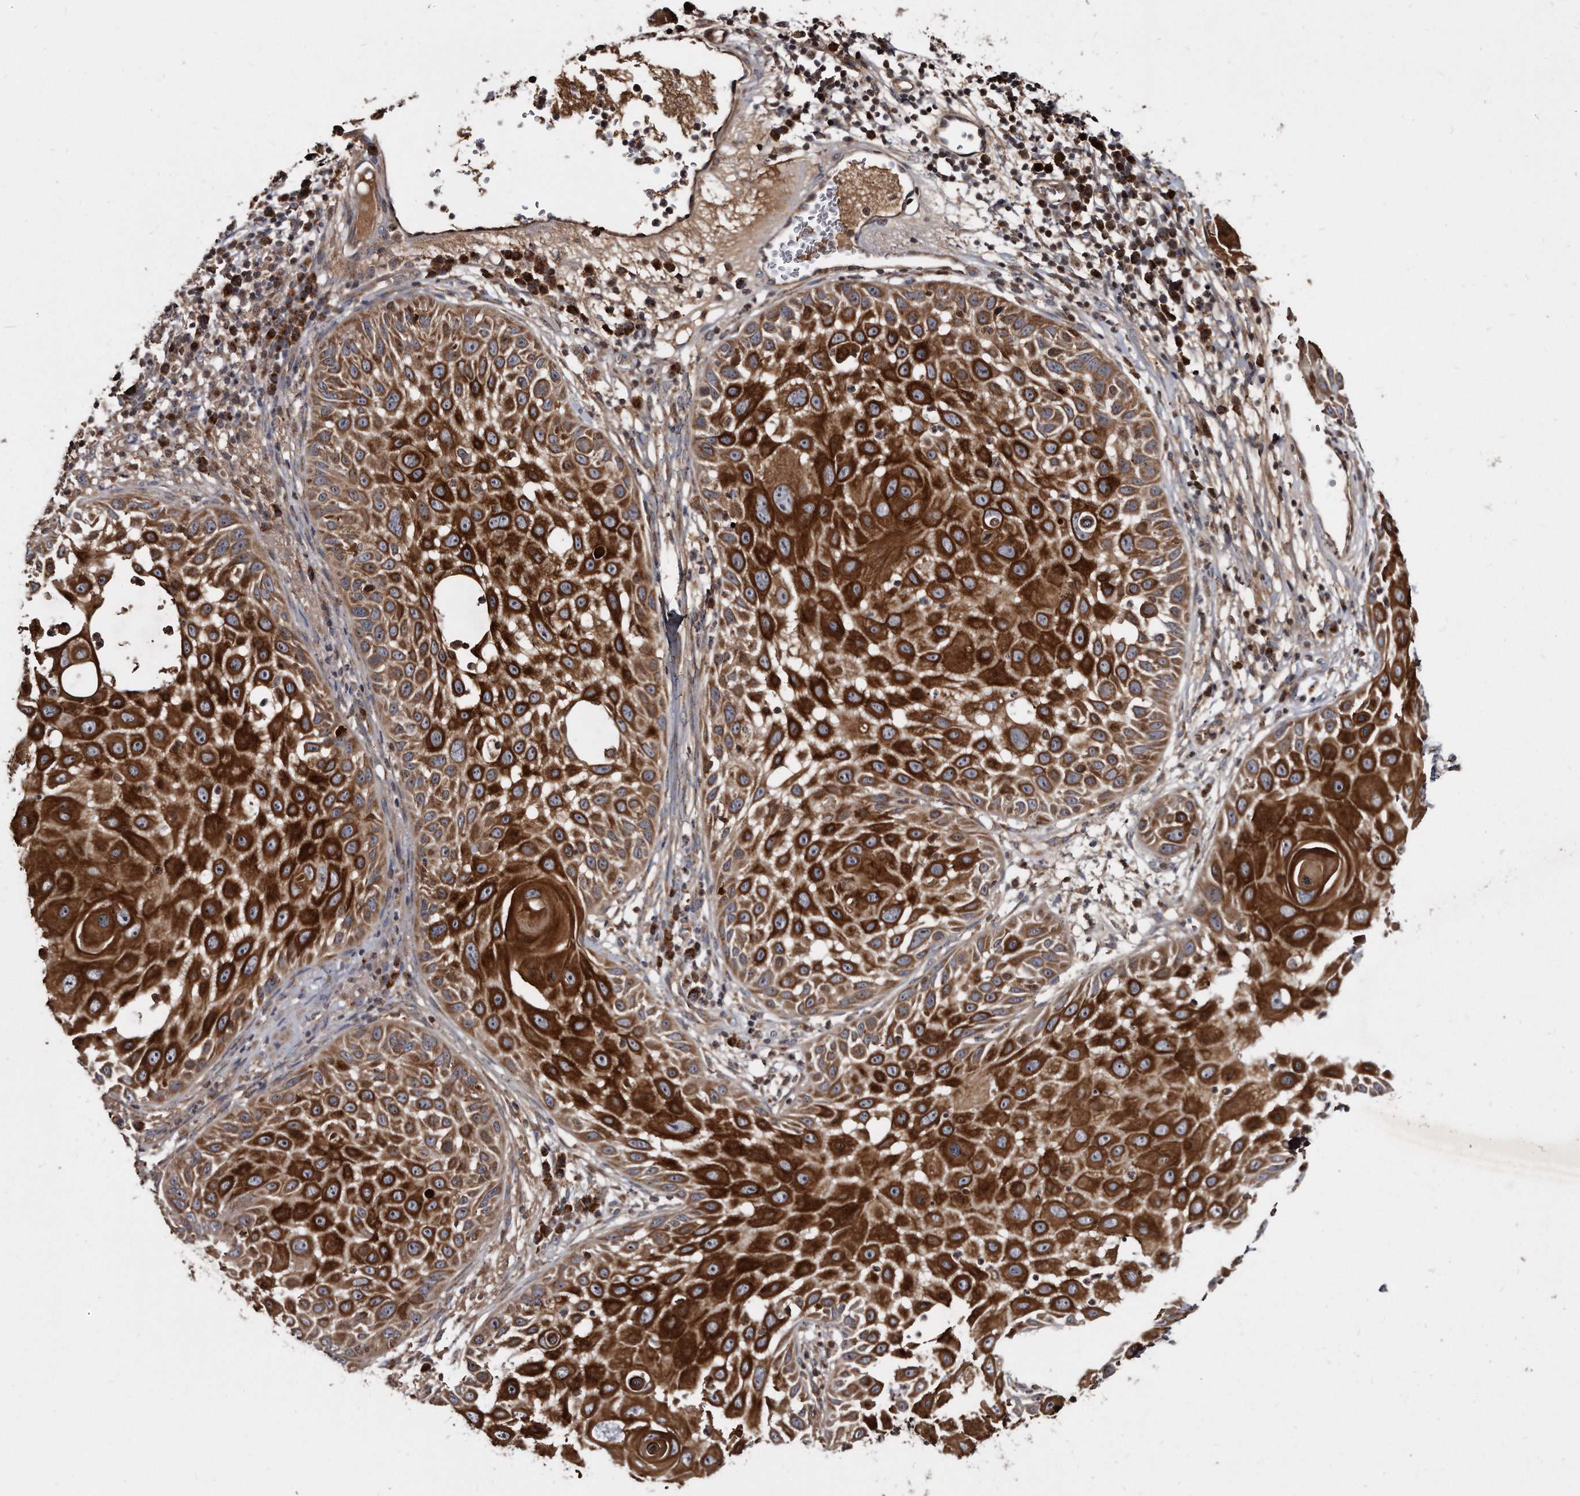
{"staining": {"intensity": "strong", "quantity": ">75%", "location": "cytoplasmic/membranous"}, "tissue": "skin cancer", "cell_type": "Tumor cells", "image_type": "cancer", "snomed": [{"axis": "morphology", "description": "Squamous cell carcinoma, NOS"}, {"axis": "topography", "description": "Skin"}], "caption": "Squamous cell carcinoma (skin) stained with immunohistochemistry (IHC) reveals strong cytoplasmic/membranous positivity in approximately >75% of tumor cells.", "gene": "FAM136A", "patient": {"sex": "female", "age": 44}}